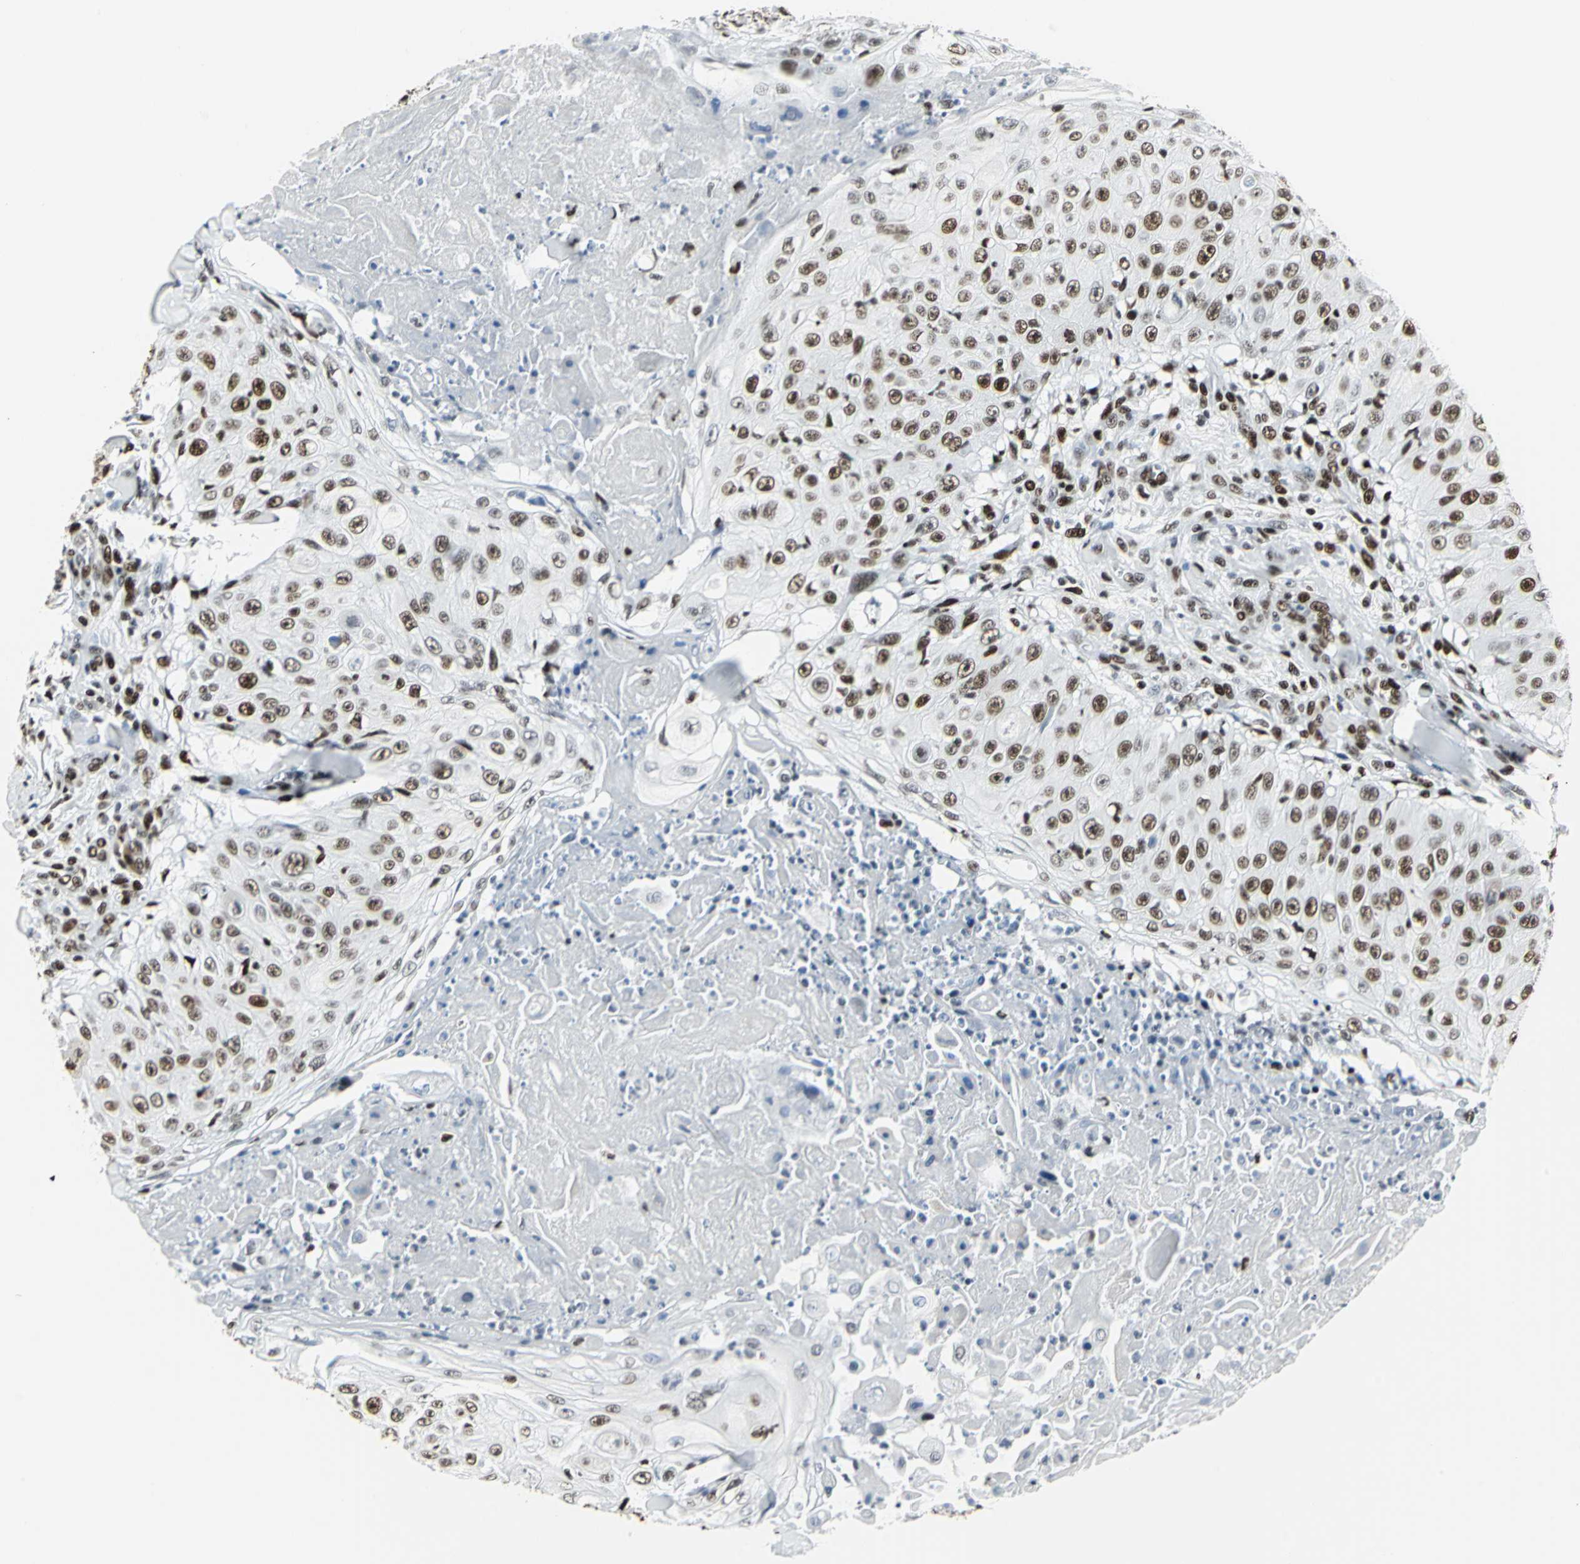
{"staining": {"intensity": "strong", "quantity": ">75%", "location": "nuclear"}, "tissue": "skin cancer", "cell_type": "Tumor cells", "image_type": "cancer", "snomed": [{"axis": "morphology", "description": "Squamous cell carcinoma, NOS"}, {"axis": "topography", "description": "Skin"}], "caption": "IHC micrograph of skin cancer (squamous cell carcinoma) stained for a protein (brown), which displays high levels of strong nuclear expression in about >75% of tumor cells.", "gene": "HDAC2", "patient": {"sex": "male", "age": 86}}